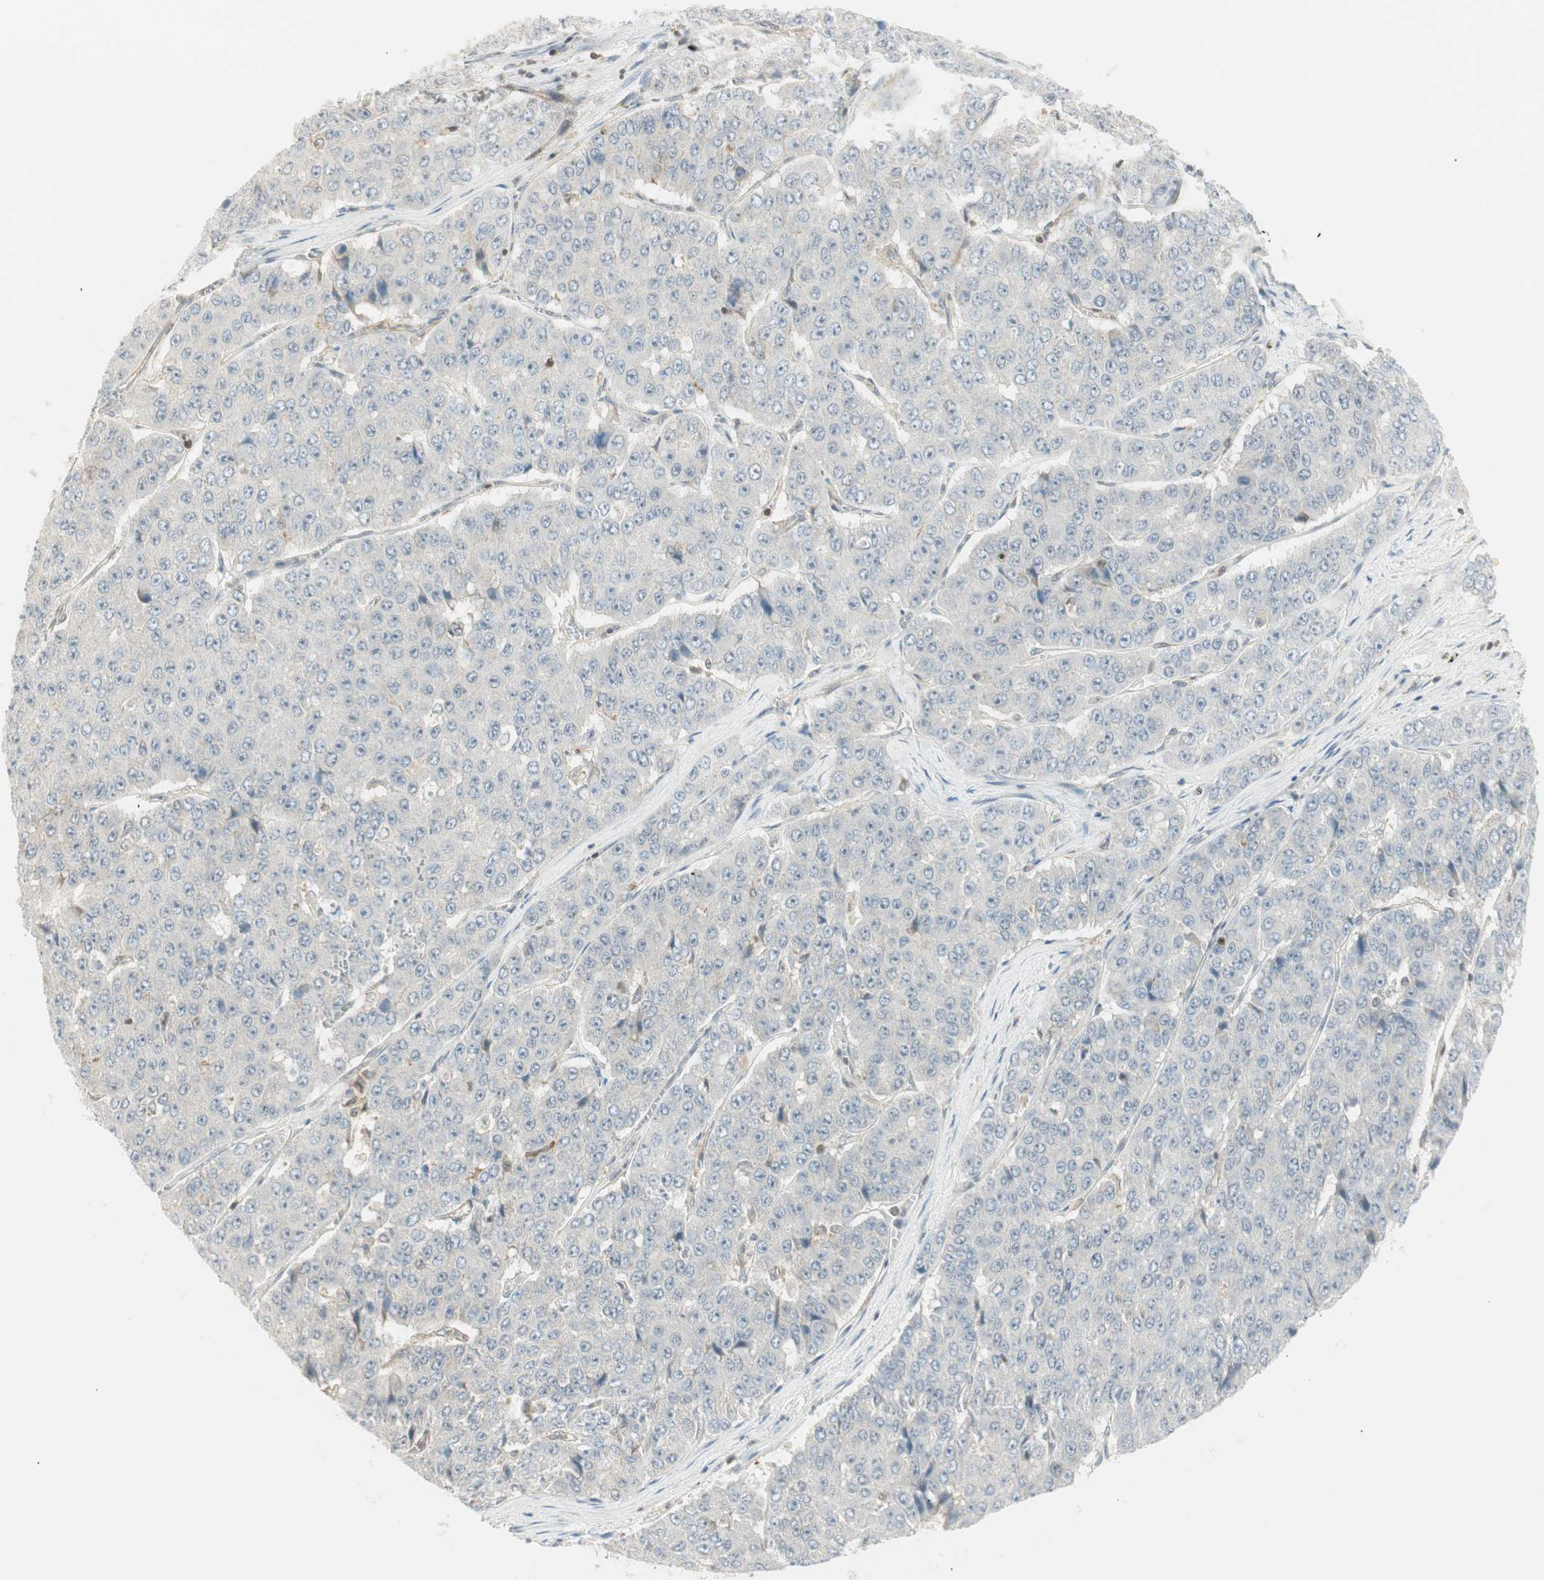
{"staining": {"intensity": "negative", "quantity": "none", "location": "none"}, "tissue": "pancreatic cancer", "cell_type": "Tumor cells", "image_type": "cancer", "snomed": [{"axis": "morphology", "description": "Adenocarcinoma, NOS"}, {"axis": "topography", "description": "Pancreas"}], "caption": "This photomicrograph is of pancreatic cancer stained with immunohistochemistry (IHC) to label a protein in brown with the nuclei are counter-stained blue. There is no positivity in tumor cells.", "gene": "PPP1CA", "patient": {"sex": "male", "age": 50}}